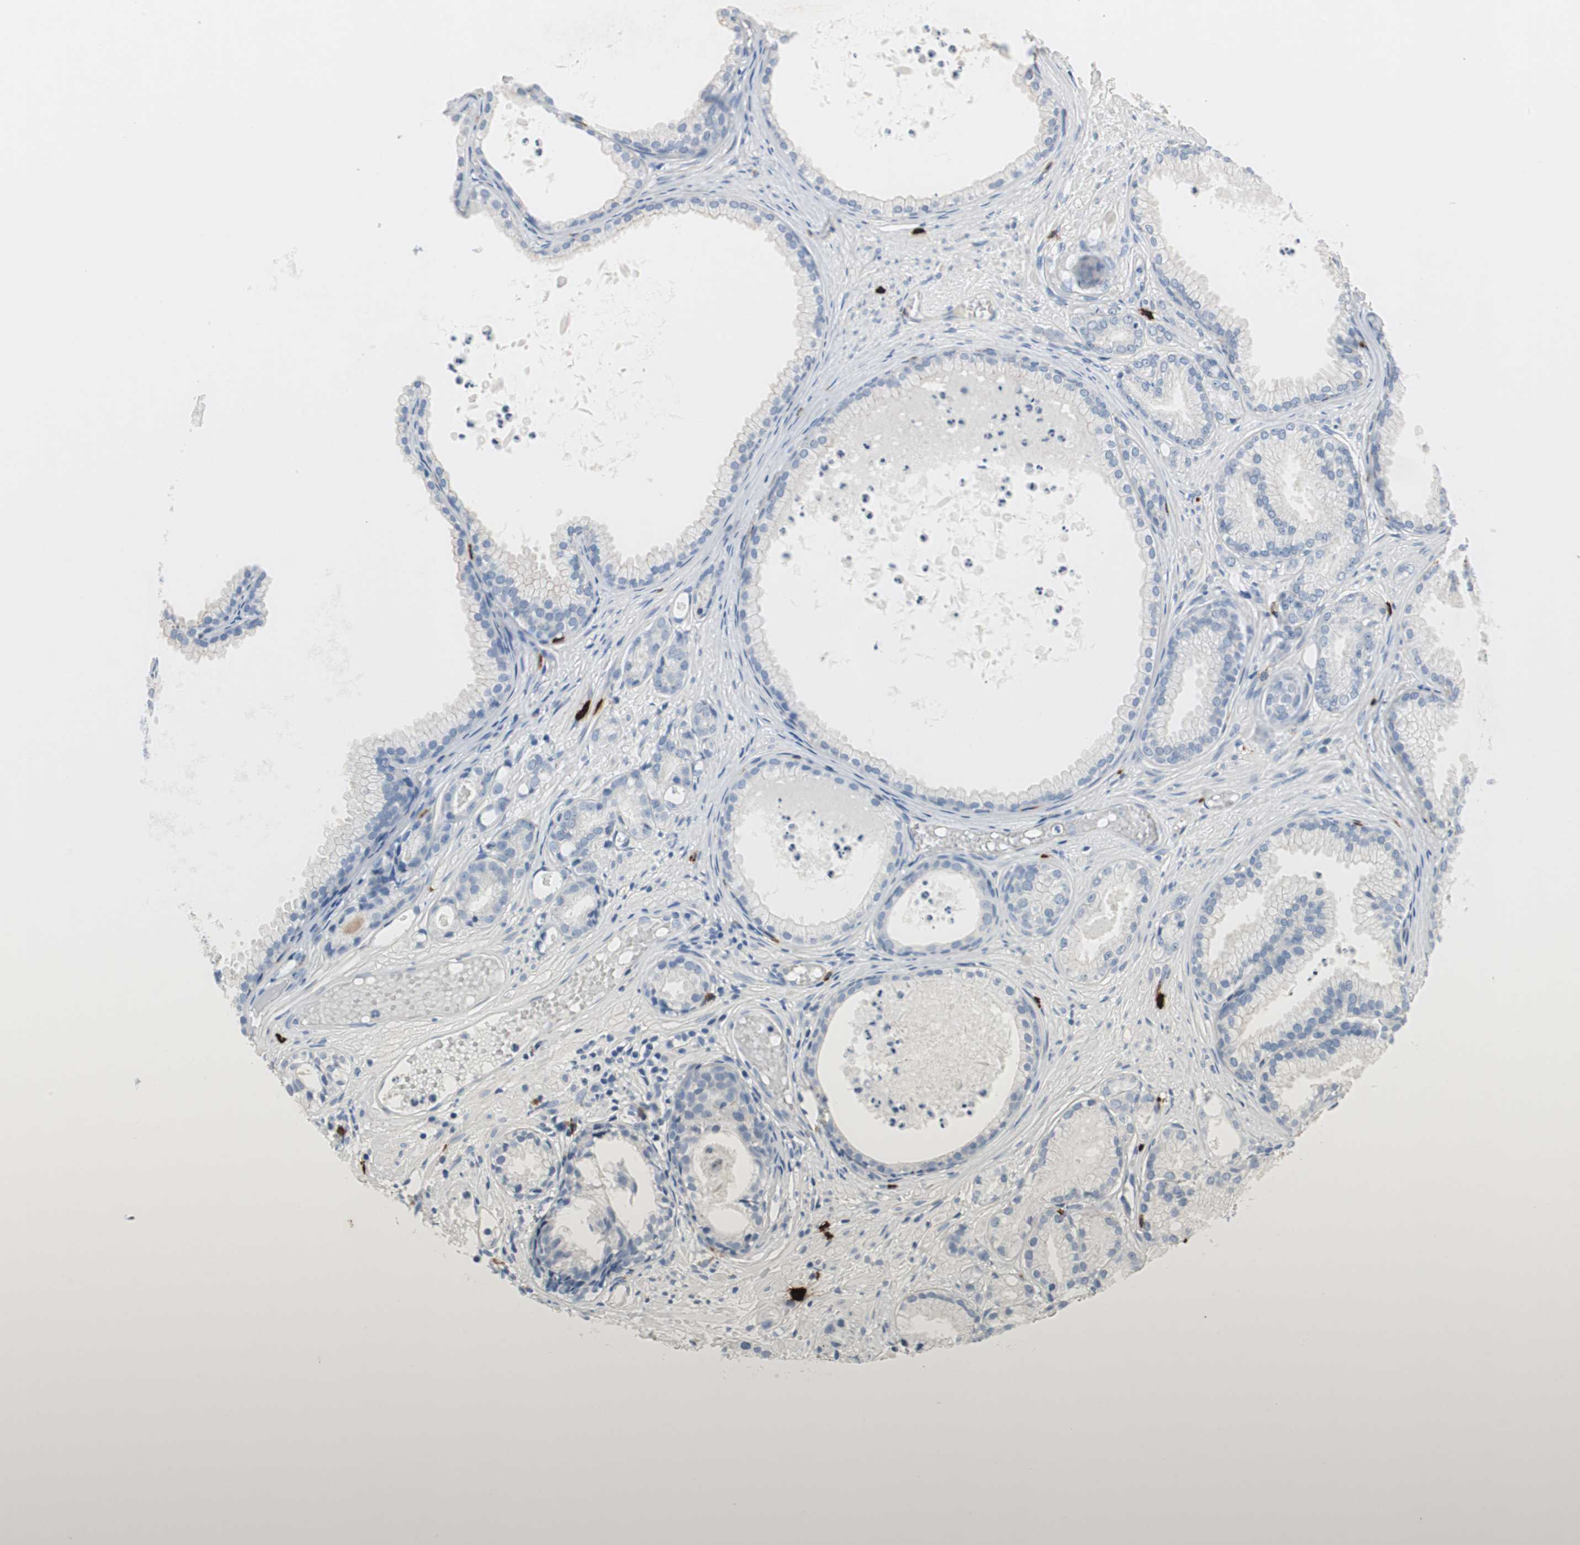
{"staining": {"intensity": "negative", "quantity": "none", "location": "none"}, "tissue": "prostate cancer", "cell_type": "Tumor cells", "image_type": "cancer", "snomed": [{"axis": "morphology", "description": "Adenocarcinoma, Low grade"}, {"axis": "topography", "description": "Prostate"}], "caption": "An immunohistochemistry (IHC) photomicrograph of prostate adenocarcinoma (low-grade) is shown. There is no staining in tumor cells of prostate adenocarcinoma (low-grade).", "gene": "CPA3", "patient": {"sex": "male", "age": 72}}